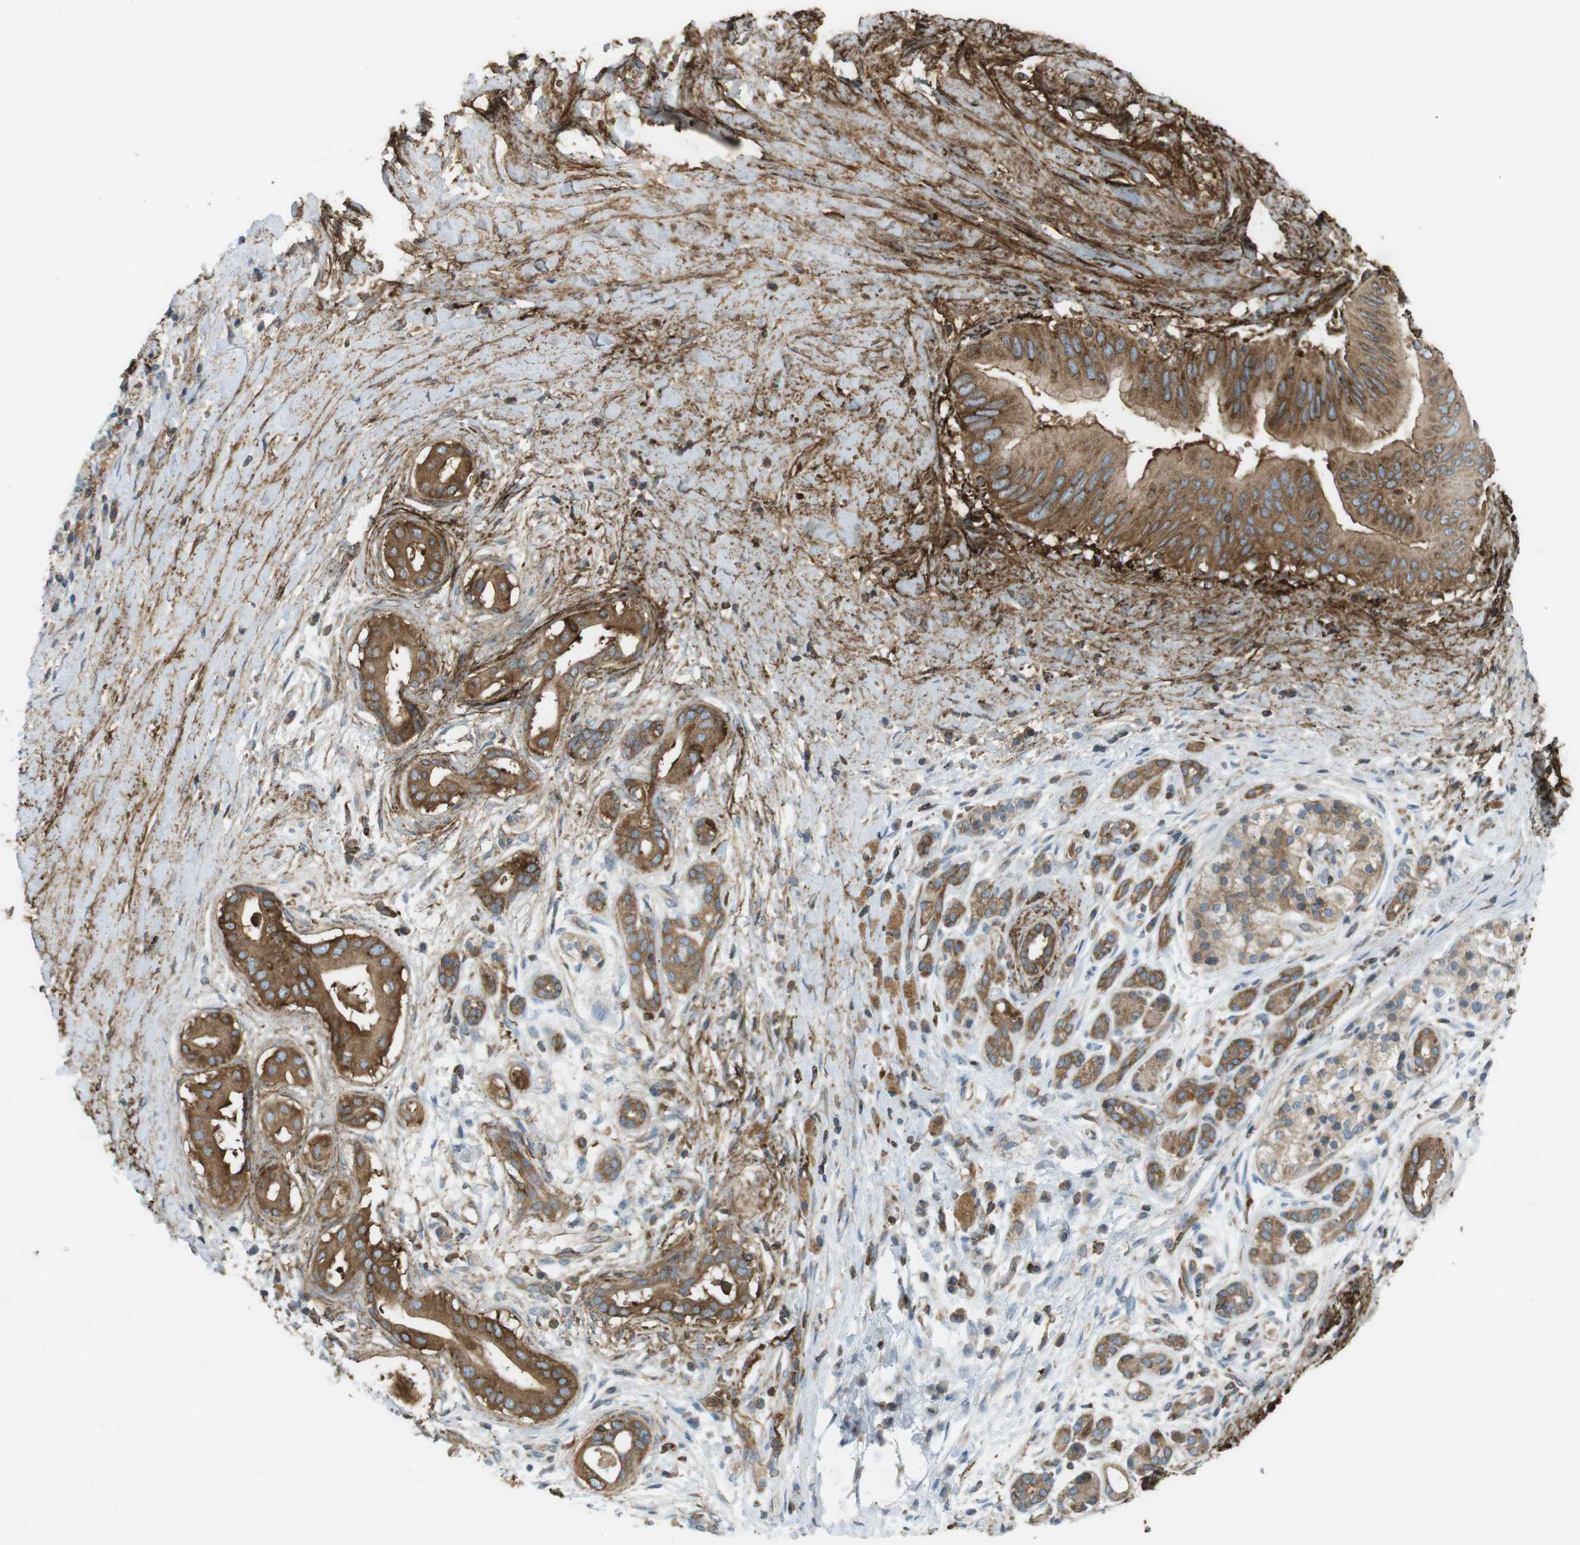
{"staining": {"intensity": "moderate", "quantity": ">75%", "location": "cytoplasmic/membranous"}, "tissue": "pancreatic cancer", "cell_type": "Tumor cells", "image_type": "cancer", "snomed": [{"axis": "morphology", "description": "Adenocarcinoma, NOS"}, {"axis": "topography", "description": "Pancreas"}], "caption": "Protein expression analysis of pancreatic adenocarcinoma shows moderate cytoplasmic/membranous positivity in approximately >75% of tumor cells. The protein of interest is stained brown, and the nuclei are stained in blue (DAB IHC with brightfield microscopy, high magnification).", "gene": "FLII", "patient": {"sex": "male", "age": 55}}